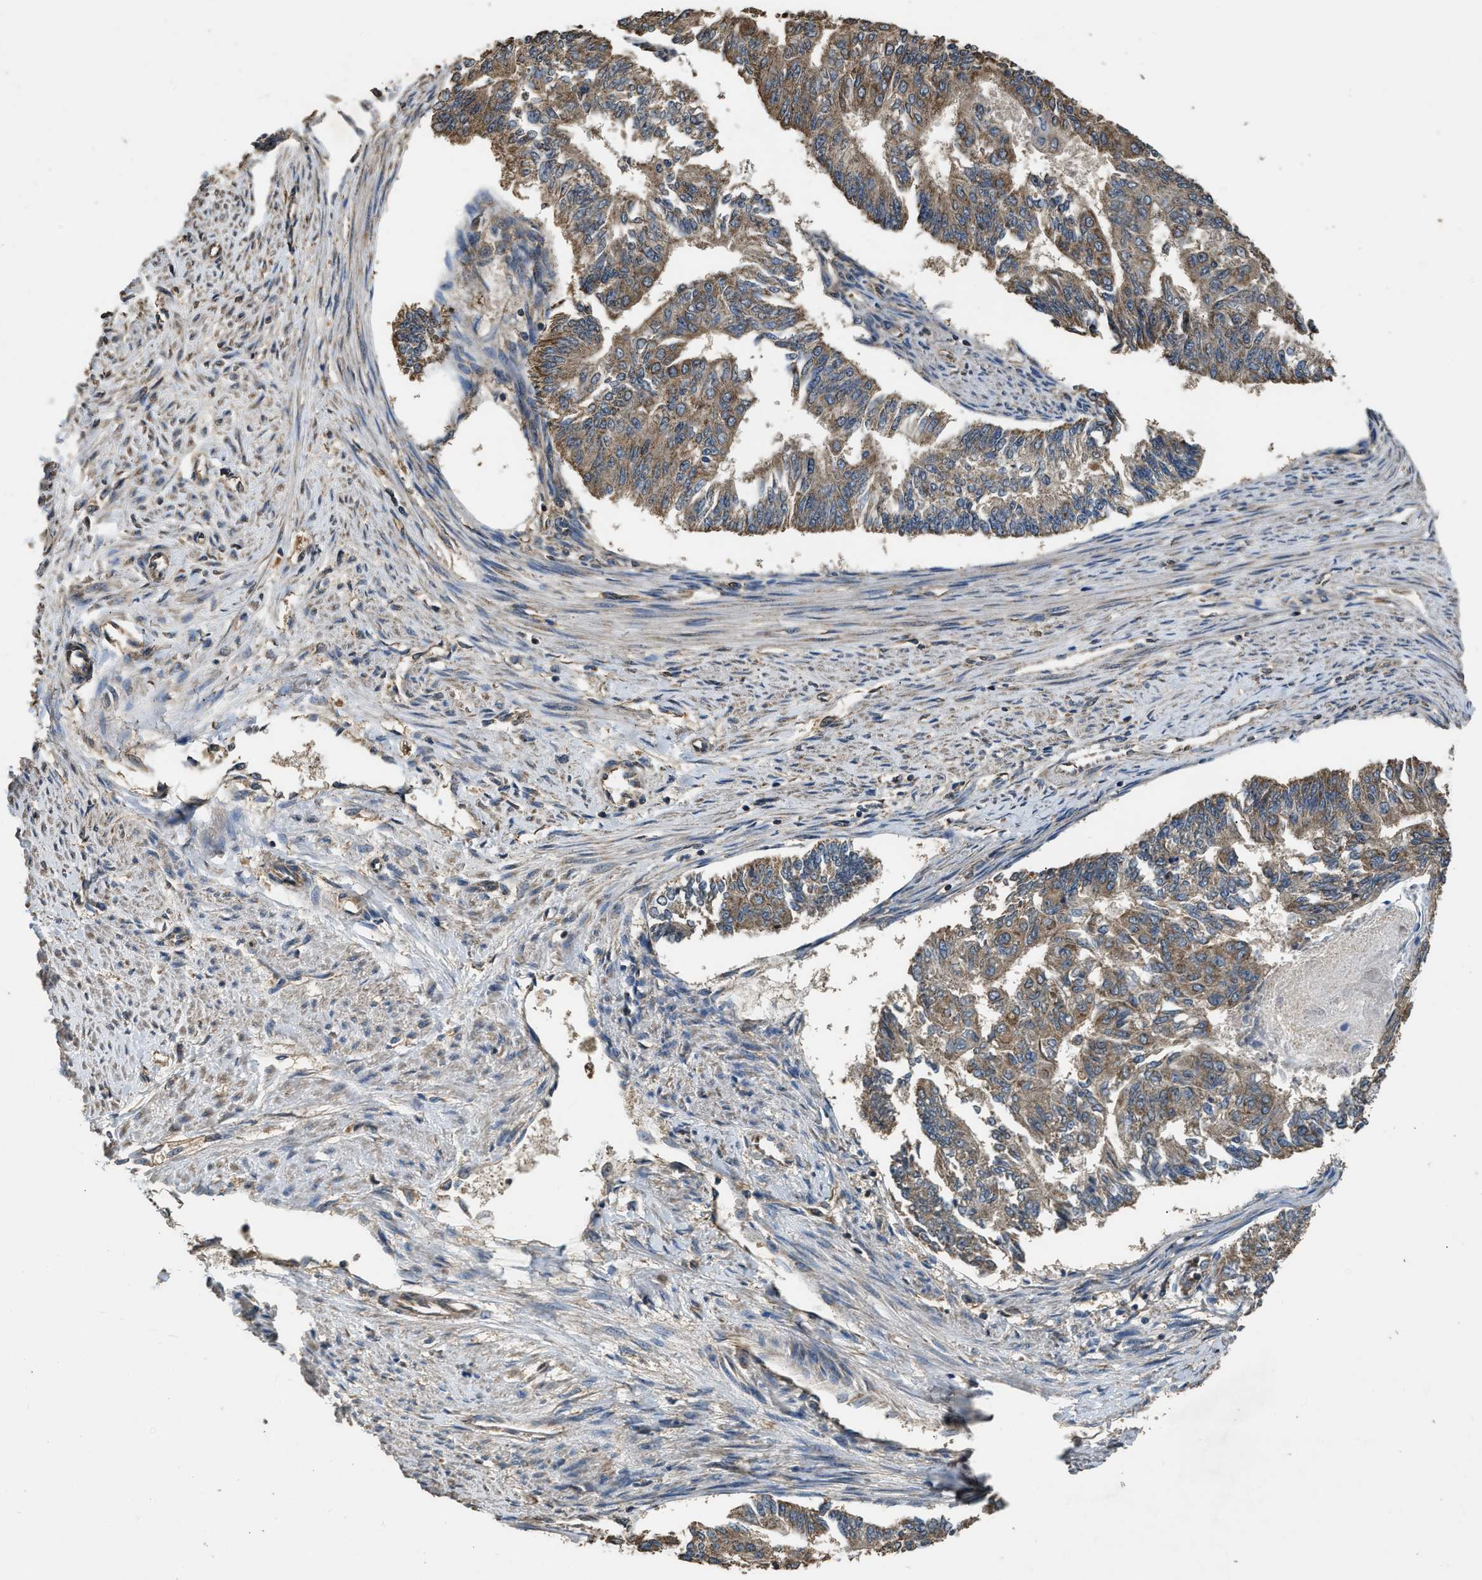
{"staining": {"intensity": "moderate", "quantity": ">75%", "location": "cytoplasmic/membranous"}, "tissue": "endometrial cancer", "cell_type": "Tumor cells", "image_type": "cancer", "snomed": [{"axis": "morphology", "description": "Adenocarcinoma, NOS"}, {"axis": "topography", "description": "Endometrium"}], "caption": "A medium amount of moderate cytoplasmic/membranous positivity is present in about >75% of tumor cells in endometrial adenocarcinoma tissue.", "gene": "DENND6B", "patient": {"sex": "female", "age": 32}}